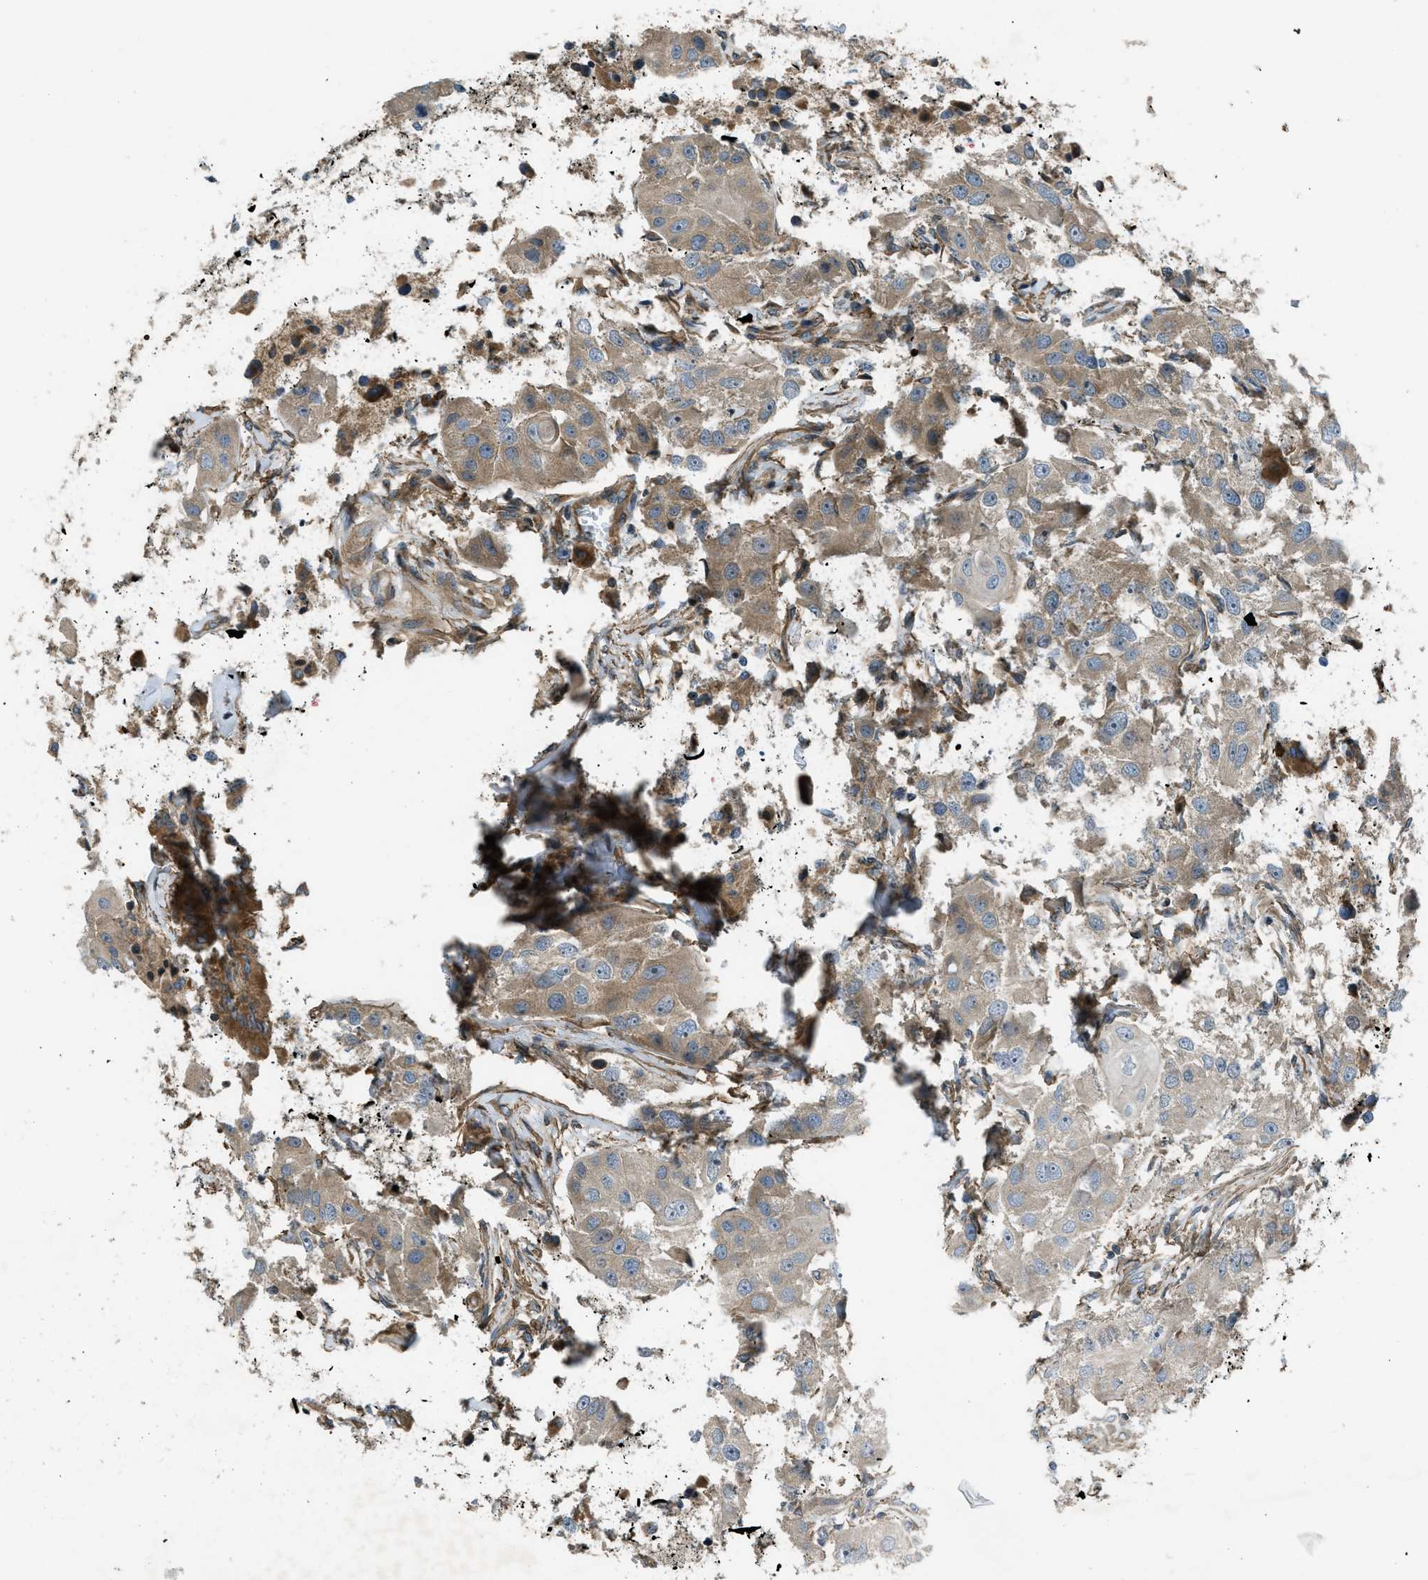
{"staining": {"intensity": "moderate", "quantity": ">75%", "location": "cytoplasmic/membranous"}, "tissue": "glioma", "cell_type": "Tumor cells", "image_type": "cancer", "snomed": [{"axis": "morphology", "description": "Glioma, malignant, High grade"}, {"axis": "topography", "description": "Cerebral cortex"}], "caption": "Glioma stained with a brown dye demonstrates moderate cytoplasmic/membranous positive expression in about >75% of tumor cells.", "gene": "VEZT", "patient": {"sex": "female", "age": 36}}